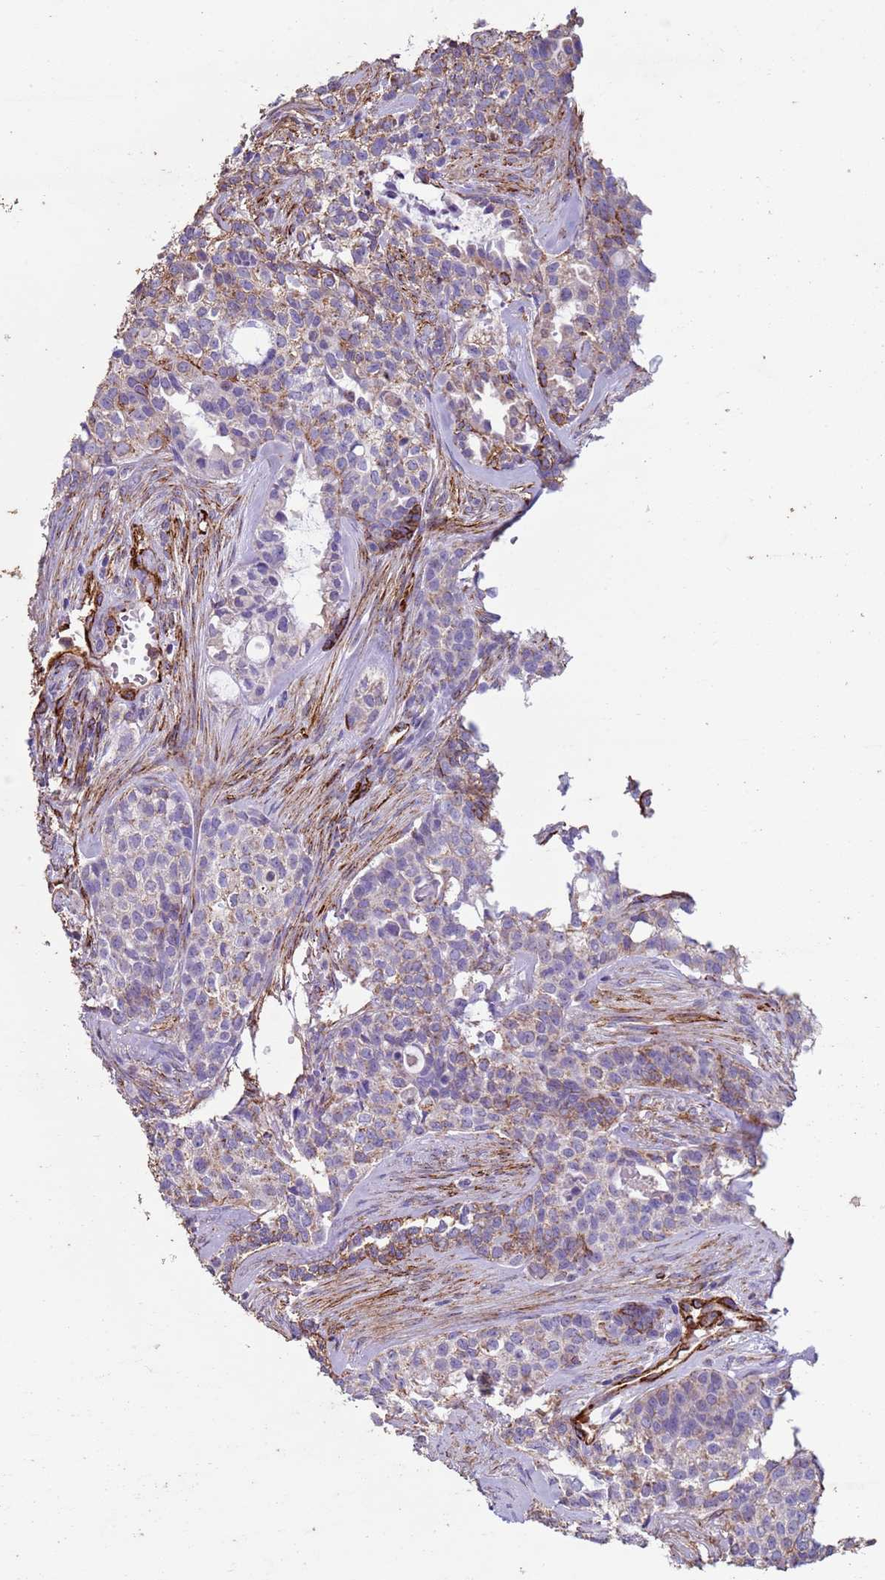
{"staining": {"intensity": "weak", "quantity": "25%-75%", "location": "cytoplasmic/membranous"}, "tissue": "head and neck cancer", "cell_type": "Tumor cells", "image_type": "cancer", "snomed": [{"axis": "morphology", "description": "Adenocarcinoma, NOS"}, {"axis": "topography", "description": "Head-Neck"}], "caption": "Immunohistochemical staining of human adenocarcinoma (head and neck) displays low levels of weak cytoplasmic/membranous protein staining in about 25%-75% of tumor cells. Nuclei are stained in blue.", "gene": "GASK1A", "patient": {"sex": "male", "age": 81}}